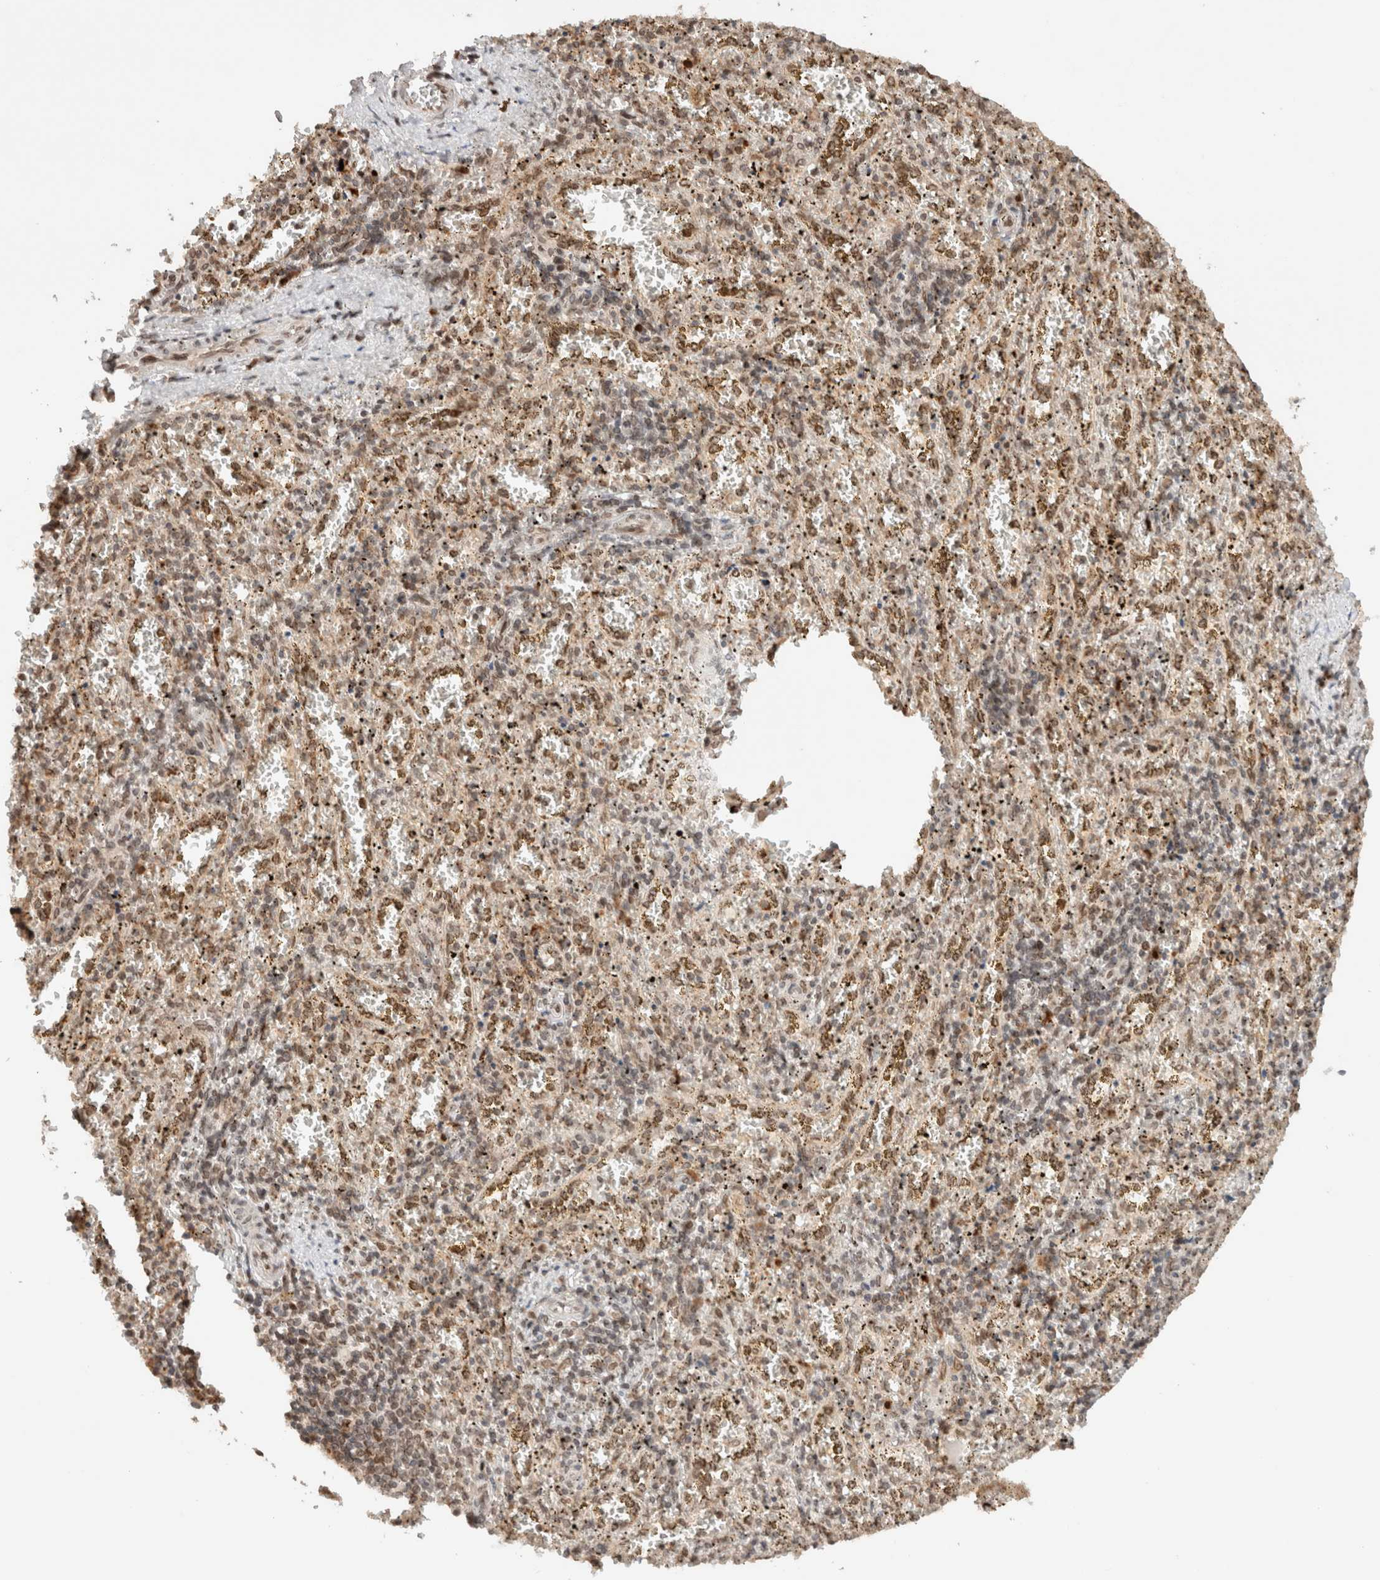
{"staining": {"intensity": "moderate", "quantity": "<25%", "location": "nuclear"}, "tissue": "spleen", "cell_type": "Cells in red pulp", "image_type": "normal", "snomed": [{"axis": "morphology", "description": "Normal tissue, NOS"}, {"axis": "topography", "description": "Spleen"}], "caption": "Protein expression analysis of unremarkable human spleen reveals moderate nuclear staining in about <25% of cells in red pulp. Nuclei are stained in blue.", "gene": "TPR", "patient": {"sex": "male", "age": 11}}